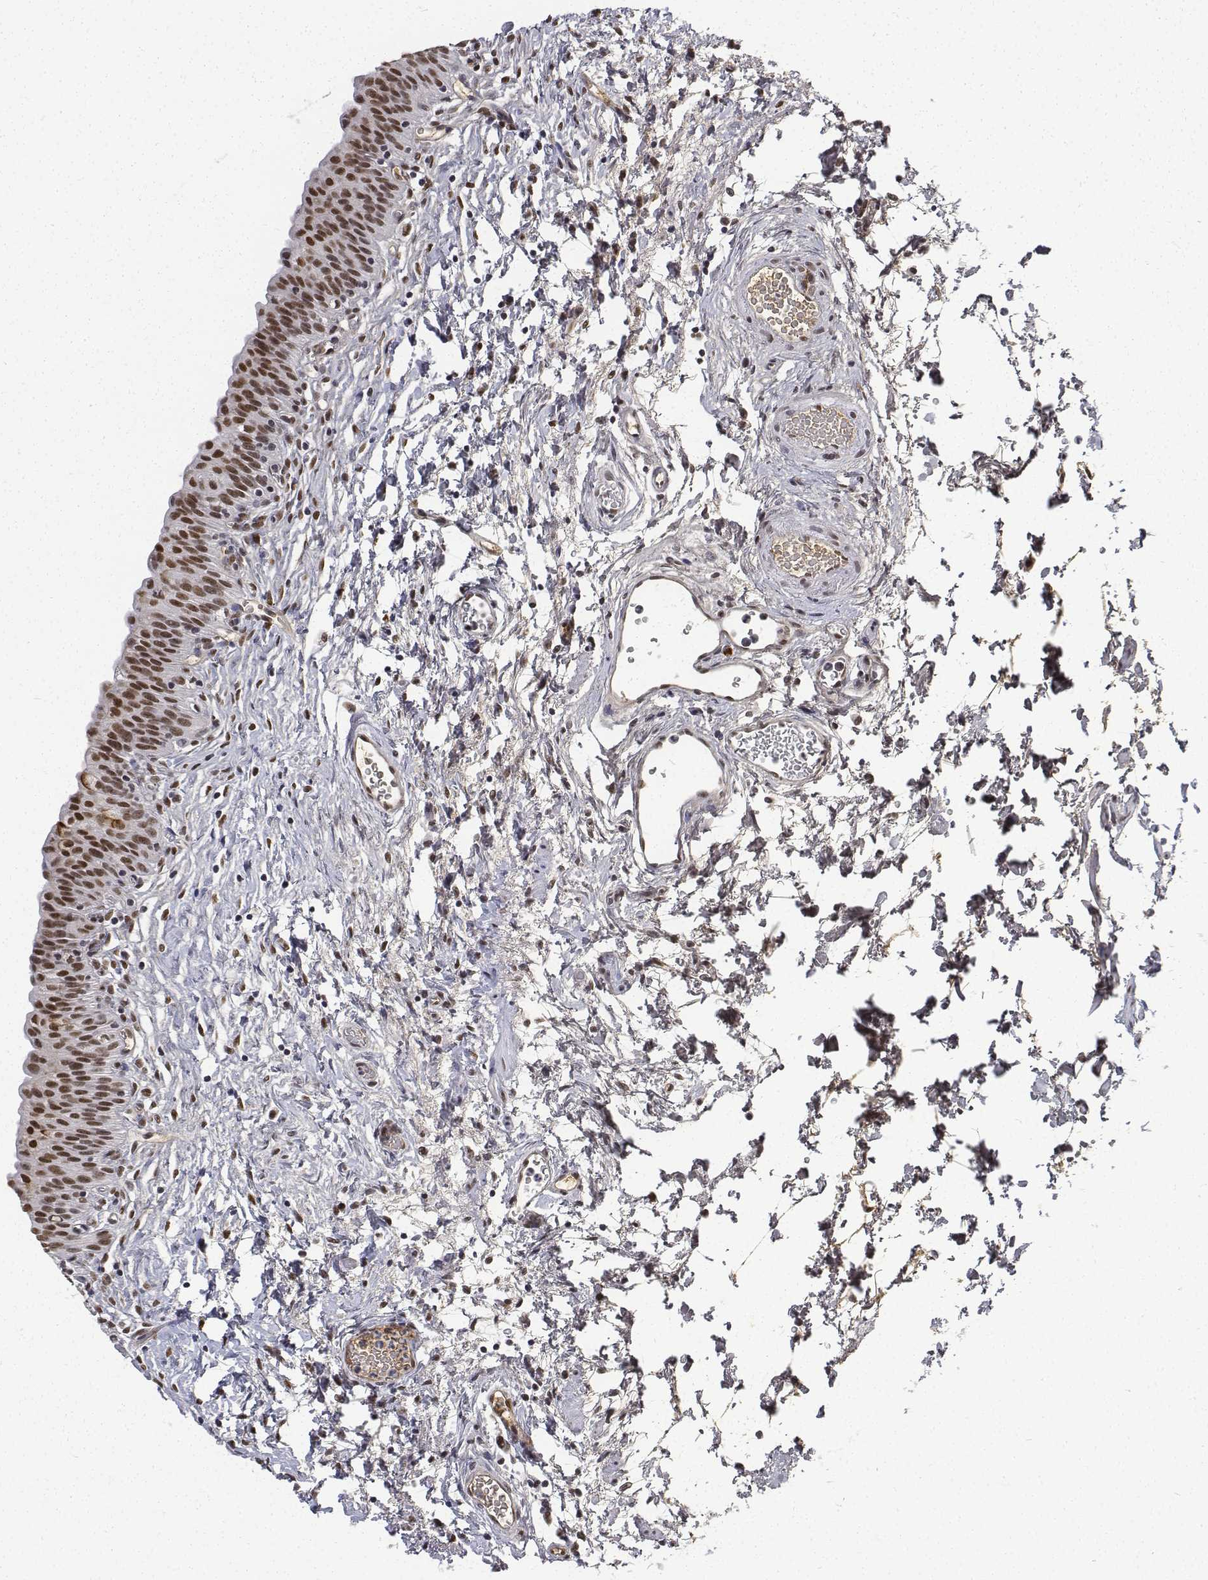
{"staining": {"intensity": "strong", "quantity": ">75%", "location": "nuclear"}, "tissue": "urinary bladder", "cell_type": "Urothelial cells", "image_type": "normal", "snomed": [{"axis": "morphology", "description": "Normal tissue, NOS"}, {"axis": "topography", "description": "Urinary bladder"}], "caption": "About >75% of urothelial cells in benign urinary bladder exhibit strong nuclear protein positivity as visualized by brown immunohistochemical staining.", "gene": "ATRX", "patient": {"sex": "male", "age": 56}}